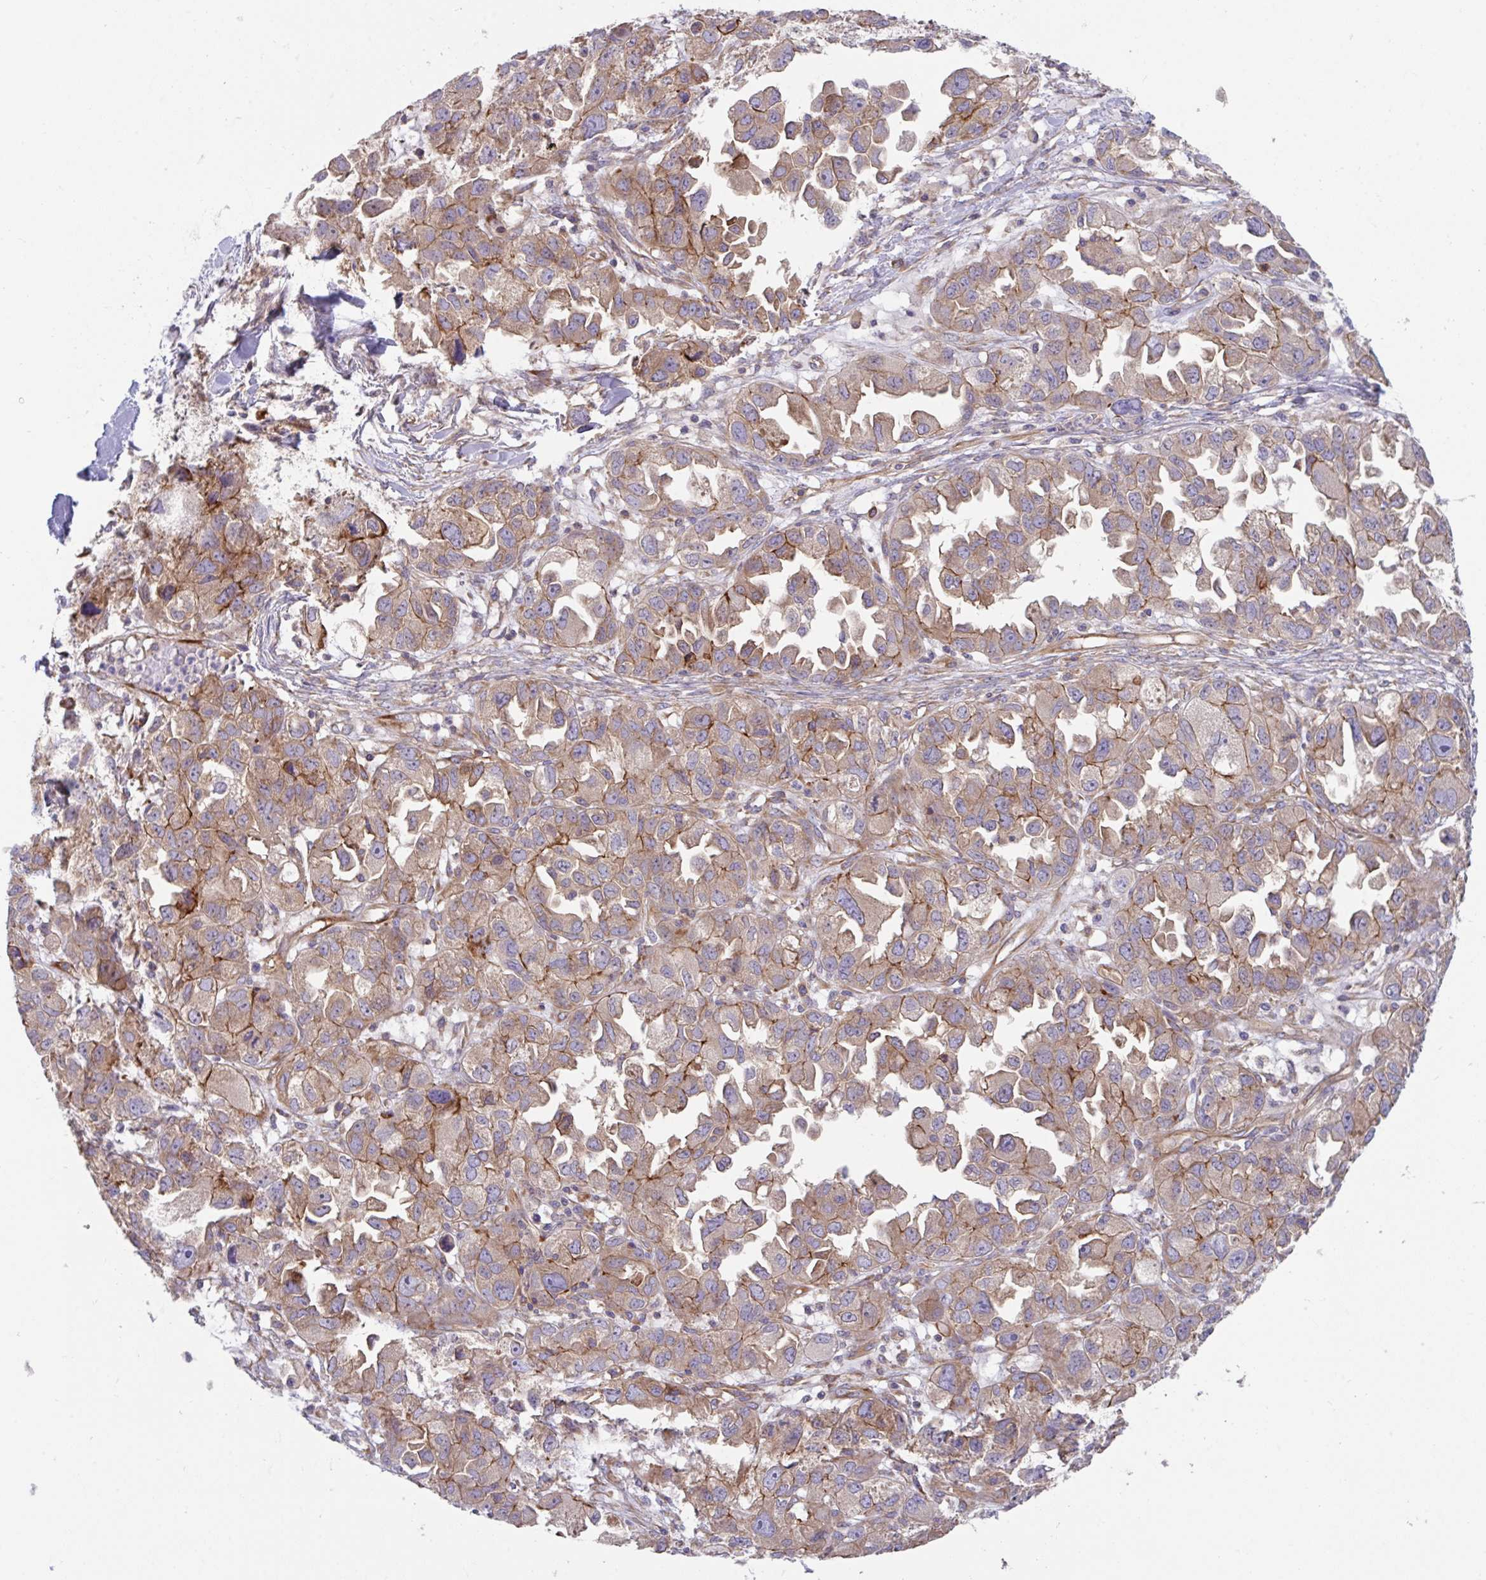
{"staining": {"intensity": "moderate", "quantity": "25%-75%", "location": "cytoplasmic/membranous"}, "tissue": "ovarian cancer", "cell_type": "Tumor cells", "image_type": "cancer", "snomed": [{"axis": "morphology", "description": "Cystadenocarcinoma, serous, NOS"}, {"axis": "topography", "description": "Ovary"}], "caption": "A histopathology image showing moderate cytoplasmic/membranous expression in approximately 25%-75% of tumor cells in serous cystadenocarcinoma (ovarian), as visualized by brown immunohistochemical staining.", "gene": "YARS2", "patient": {"sex": "female", "age": 84}}